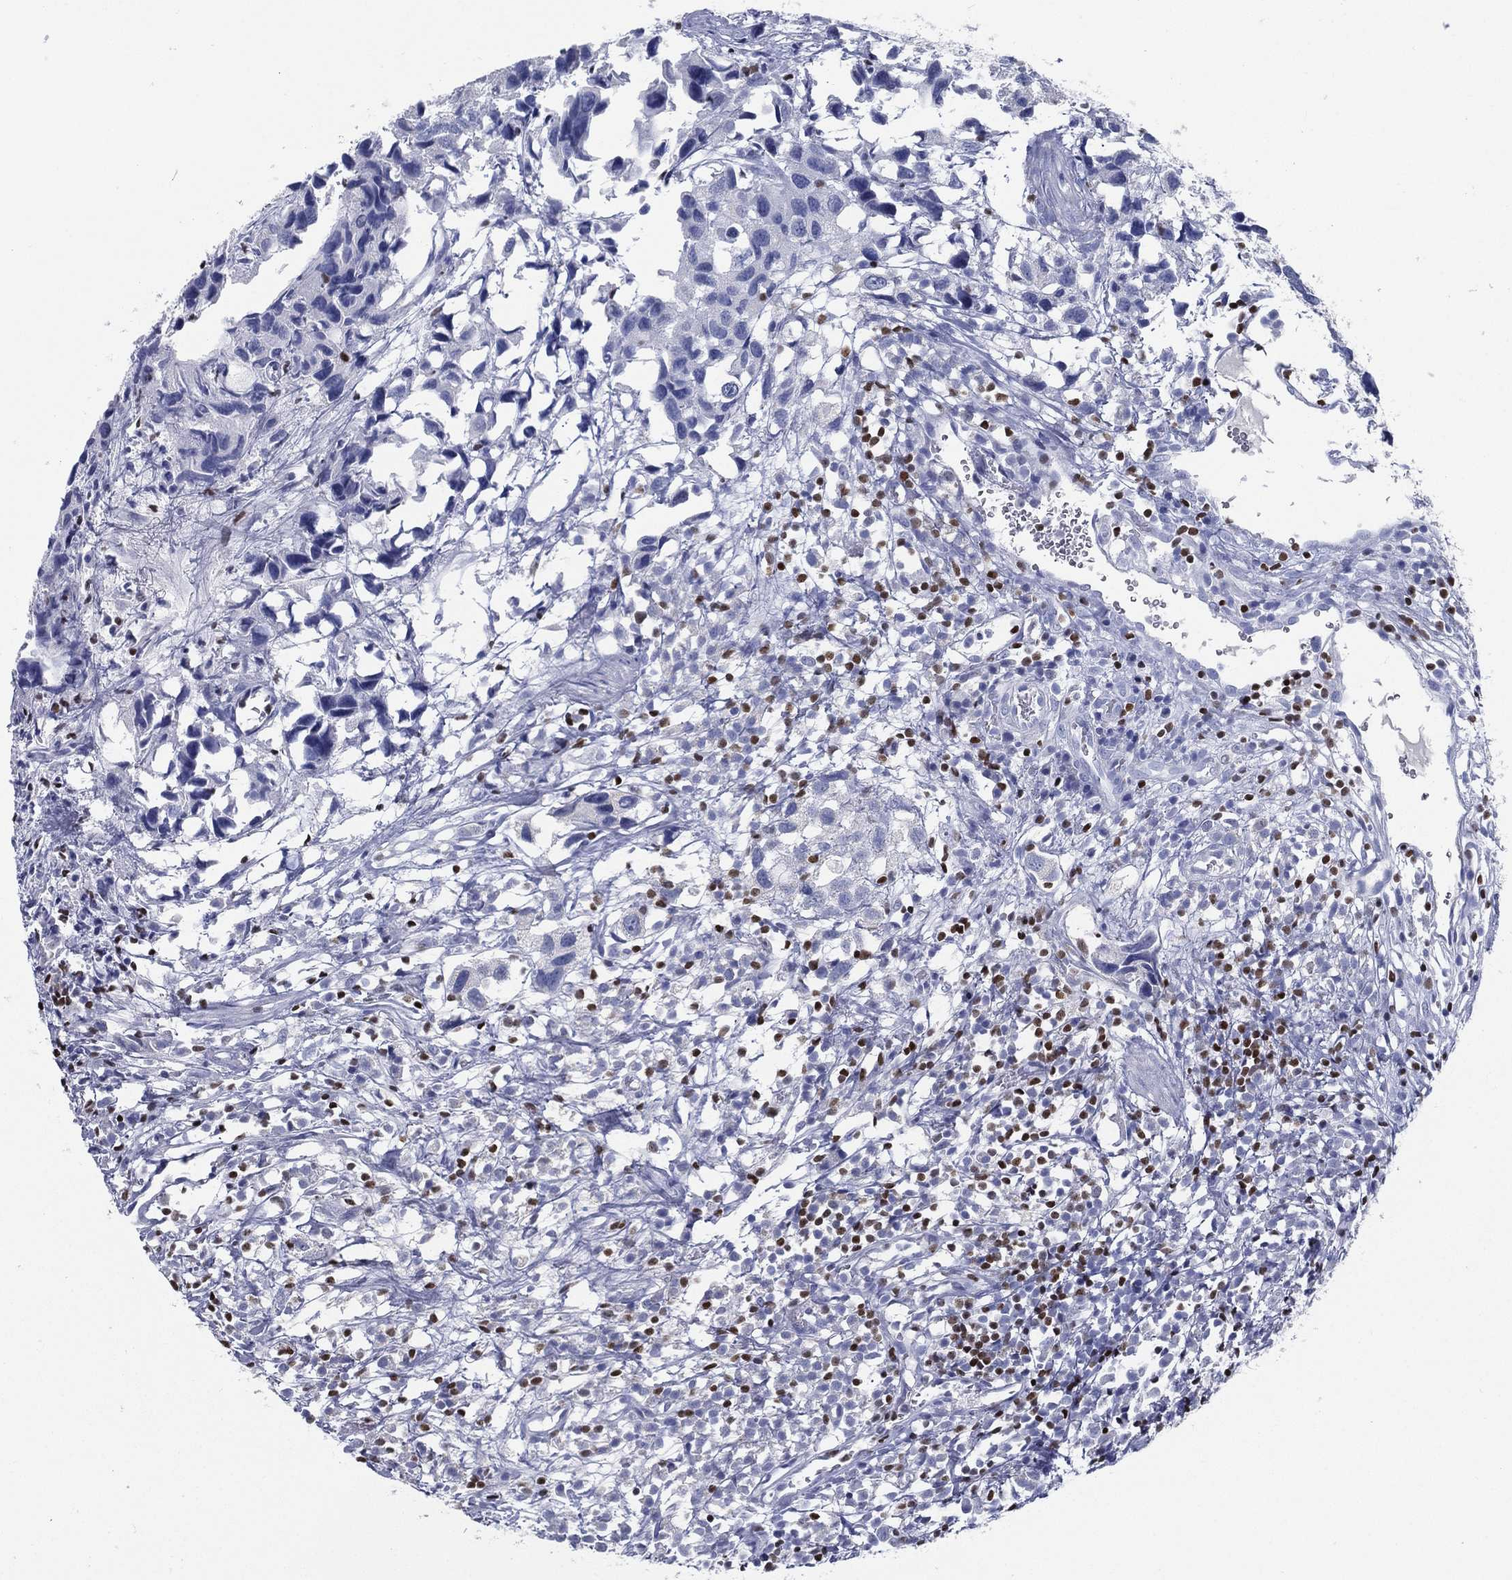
{"staining": {"intensity": "negative", "quantity": "none", "location": "none"}, "tissue": "urothelial cancer", "cell_type": "Tumor cells", "image_type": "cancer", "snomed": [{"axis": "morphology", "description": "Urothelial carcinoma, High grade"}, {"axis": "topography", "description": "Urinary bladder"}], "caption": "DAB (3,3'-diaminobenzidine) immunohistochemical staining of high-grade urothelial carcinoma shows no significant staining in tumor cells.", "gene": "PYHIN1", "patient": {"sex": "male", "age": 79}}